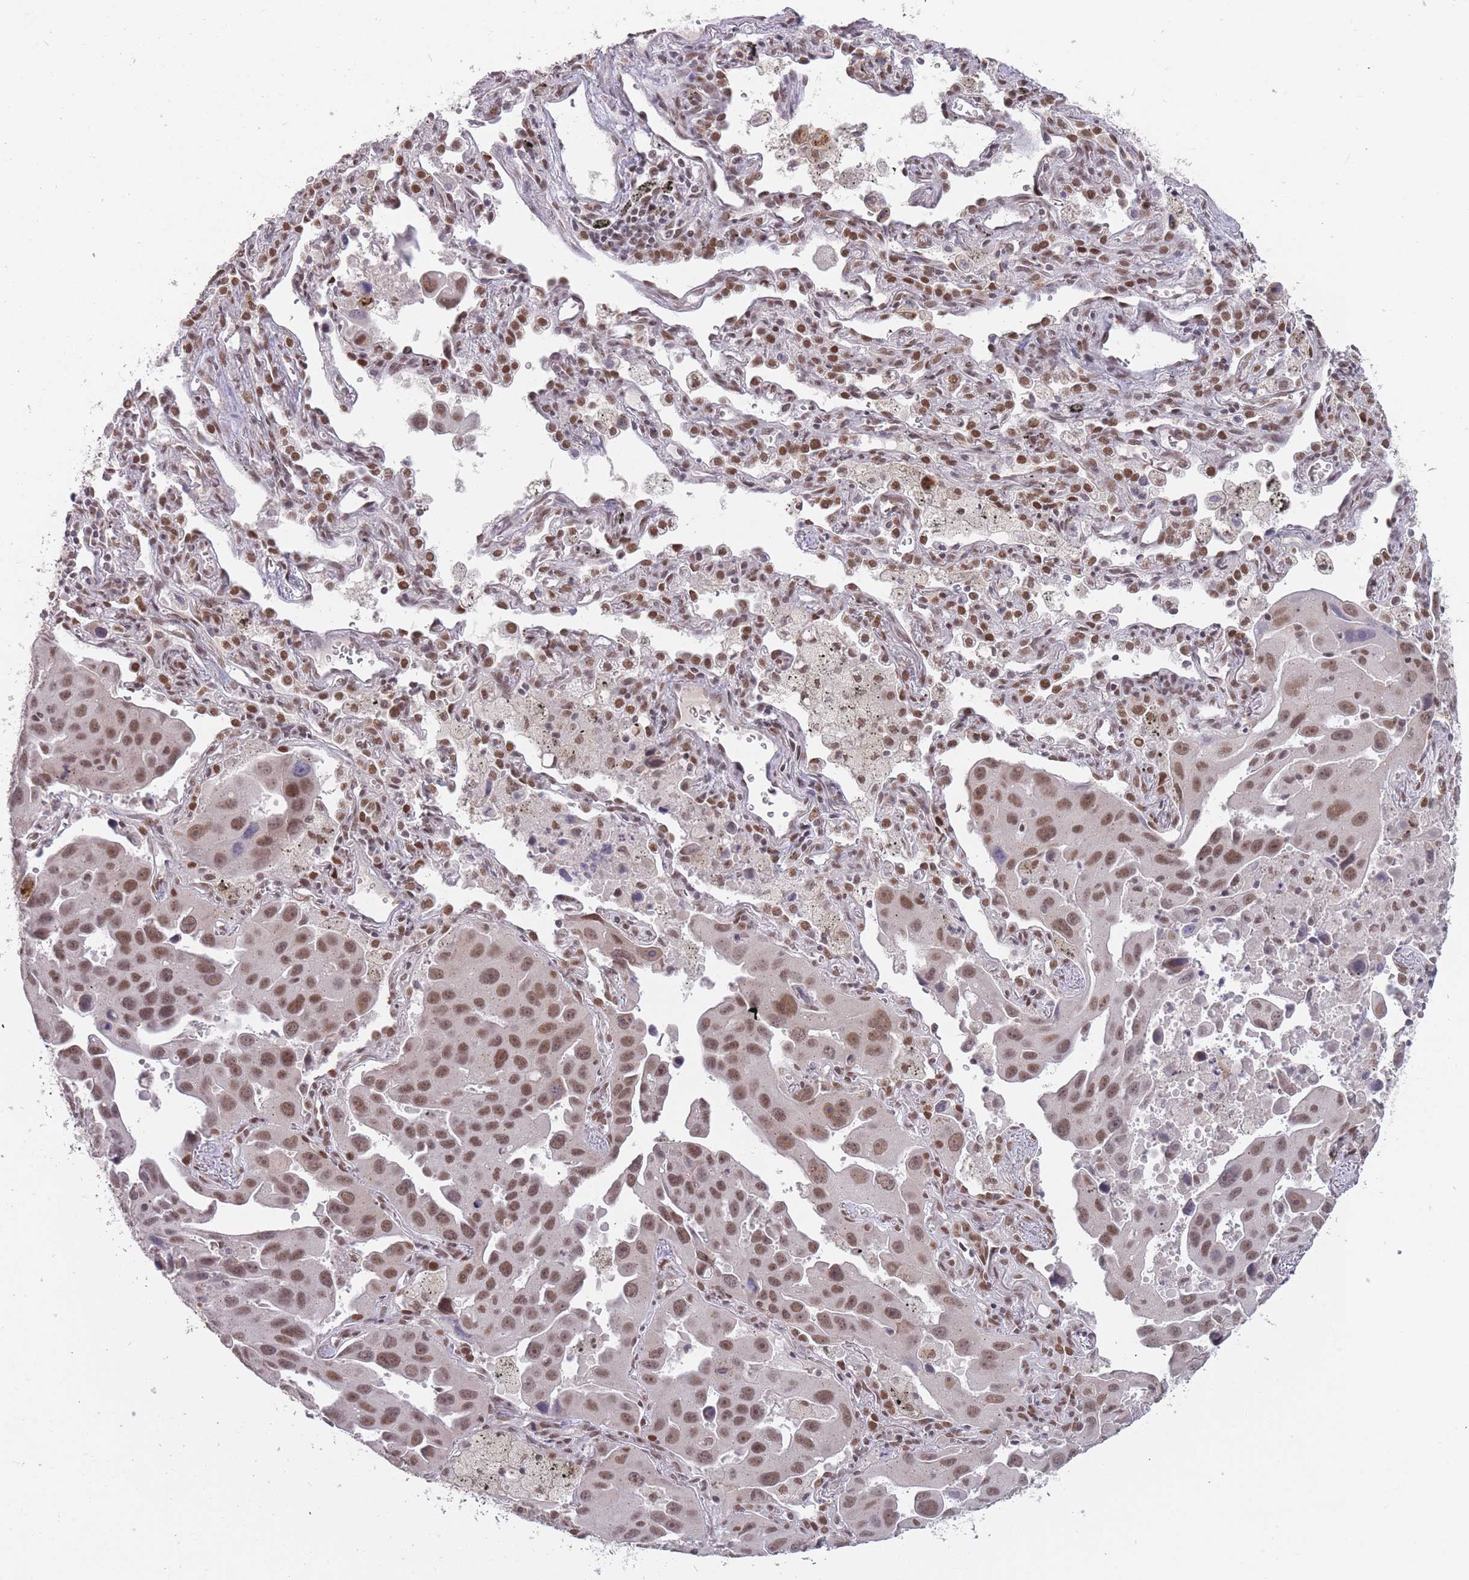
{"staining": {"intensity": "moderate", "quantity": ">75%", "location": "nuclear"}, "tissue": "lung cancer", "cell_type": "Tumor cells", "image_type": "cancer", "snomed": [{"axis": "morphology", "description": "Adenocarcinoma, NOS"}, {"axis": "topography", "description": "Lung"}], "caption": "Immunohistochemical staining of lung cancer reveals moderate nuclear protein staining in approximately >75% of tumor cells. Nuclei are stained in blue.", "gene": "HNRNPUL1", "patient": {"sex": "male", "age": 66}}